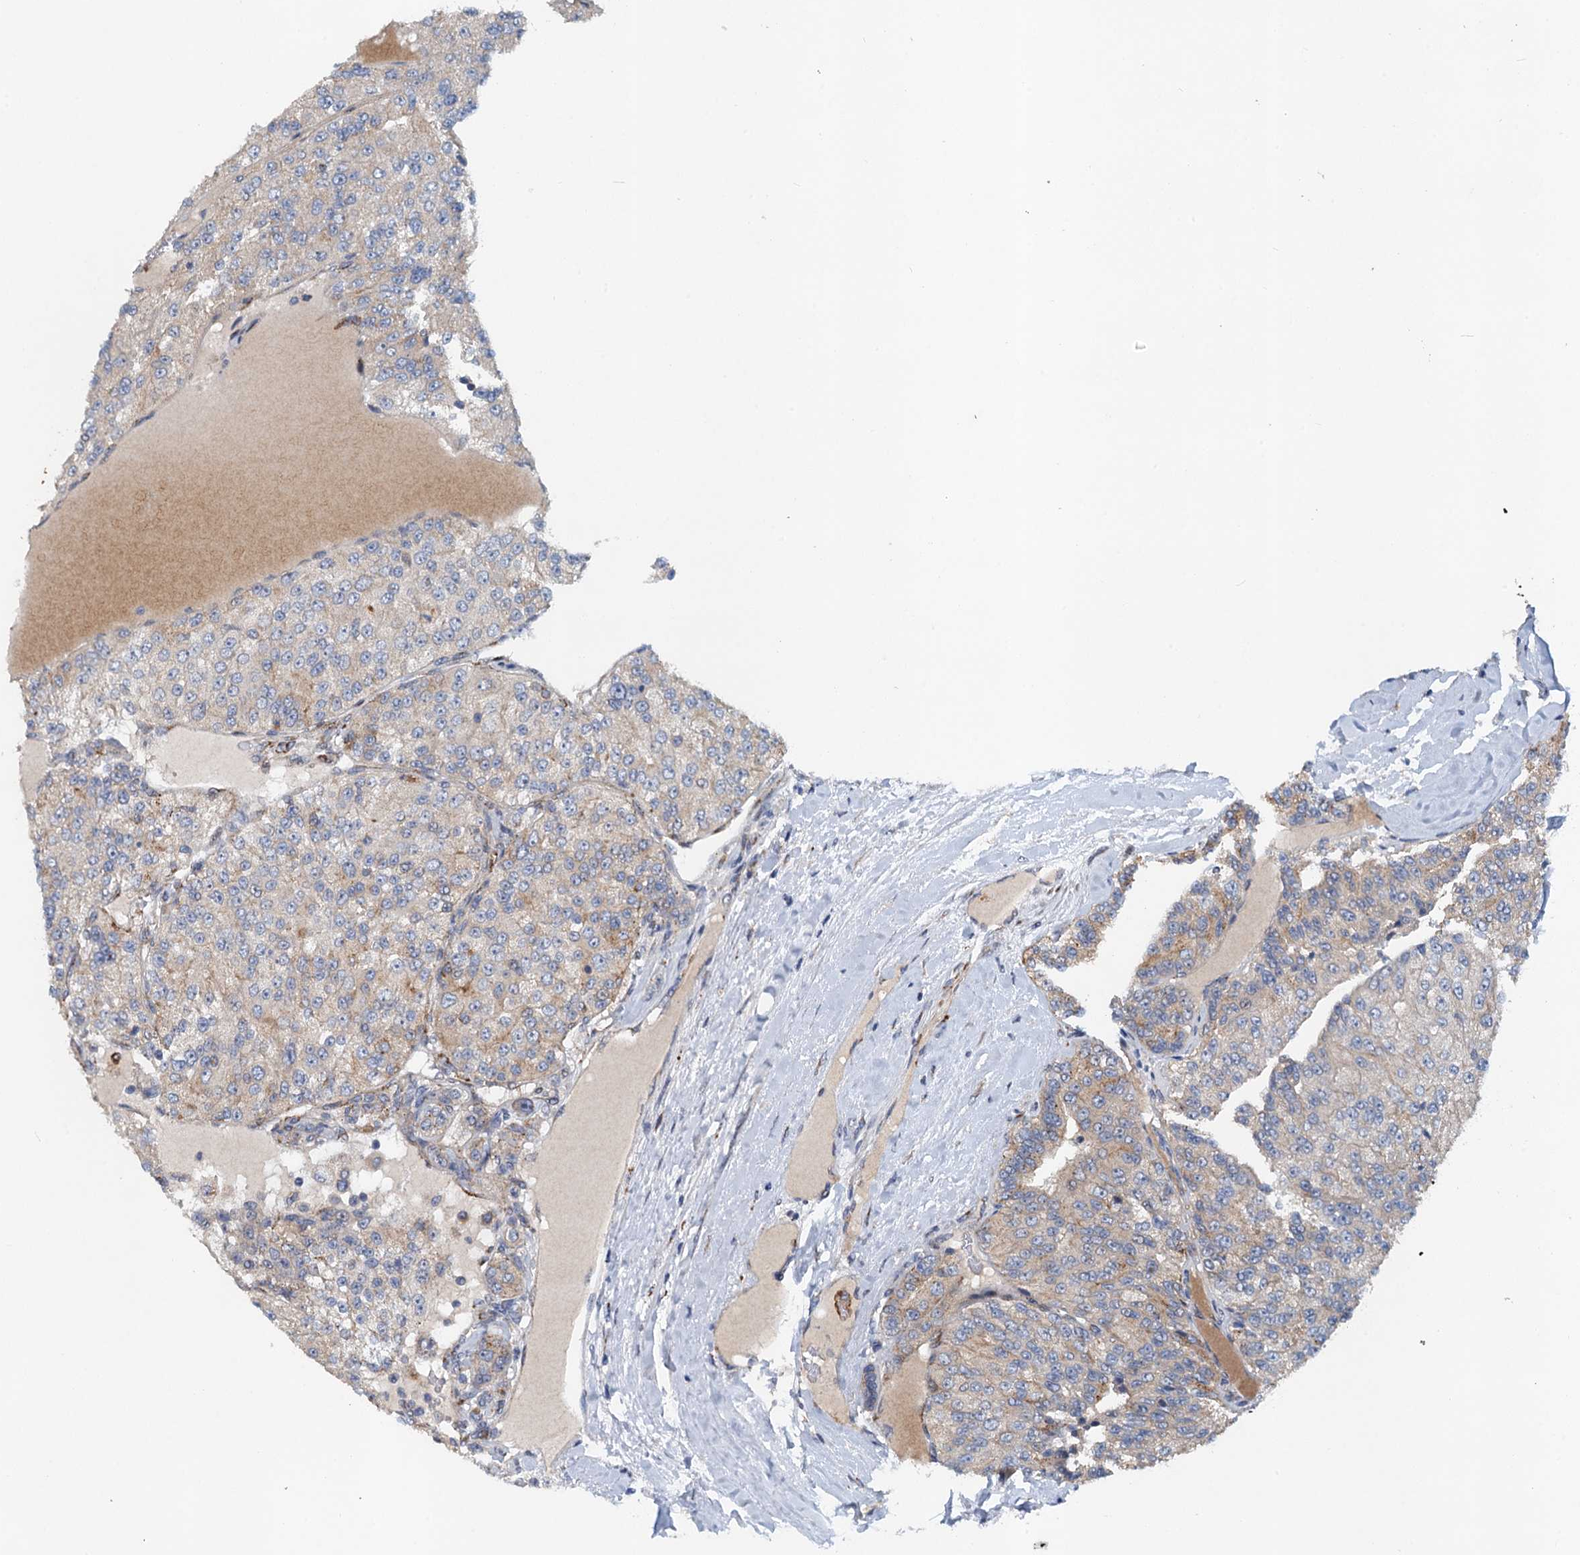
{"staining": {"intensity": "negative", "quantity": "none", "location": "none"}, "tissue": "renal cancer", "cell_type": "Tumor cells", "image_type": "cancer", "snomed": [{"axis": "morphology", "description": "Adenocarcinoma, NOS"}, {"axis": "topography", "description": "Kidney"}], "caption": "Renal cancer stained for a protein using immunohistochemistry reveals no positivity tumor cells.", "gene": "NBEA", "patient": {"sex": "female", "age": 63}}